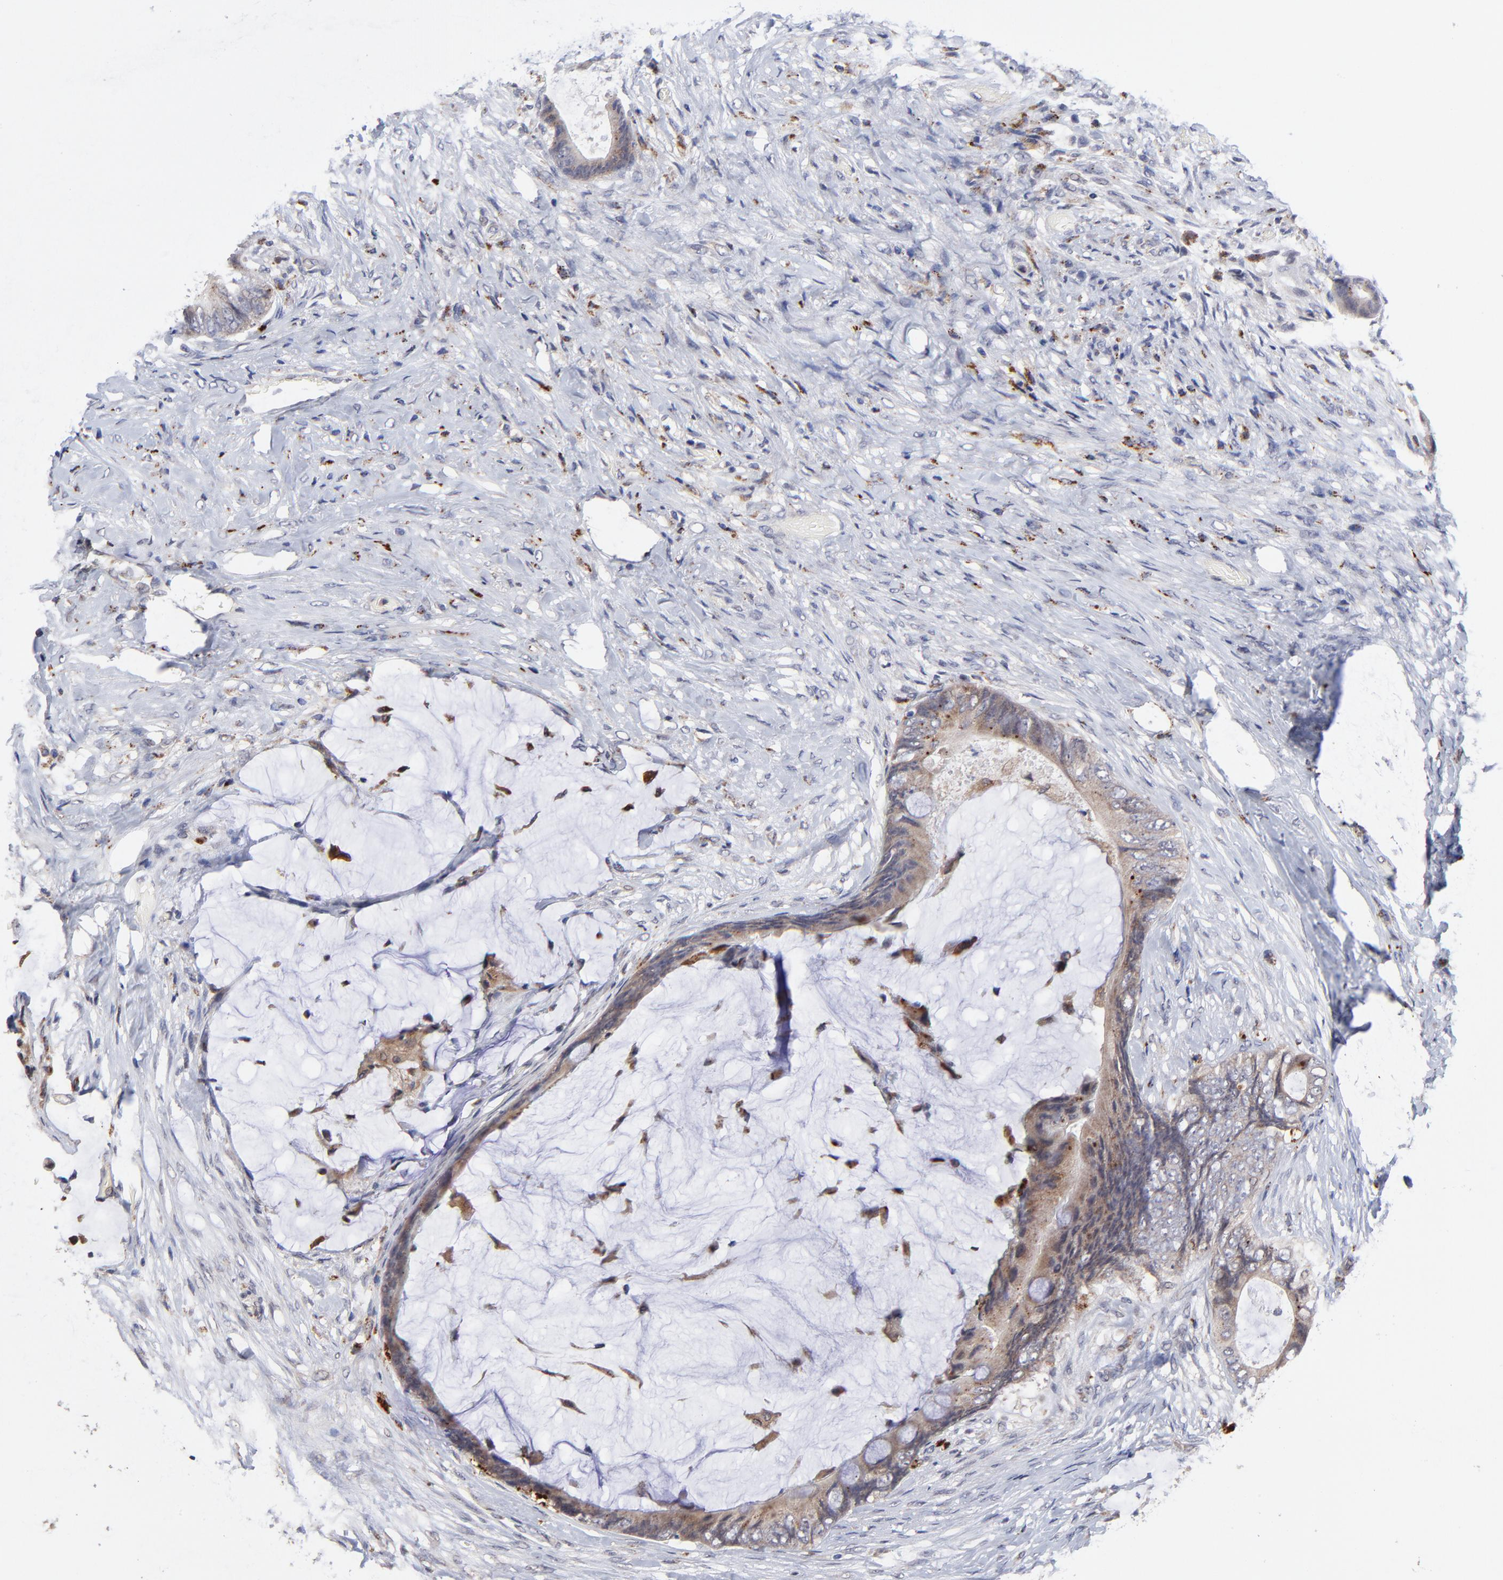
{"staining": {"intensity": "weak", "quantity": "25%-75%", "location": "cytoplasmic/membranous"}, "tissue": "colorectal cancer", "cell_type": "Tumor cells", "image_type": "cancer", "snomed": [{"axis": "morphology", "description": "Normal tissue, NOS"}, {"axis": "morphology", "description": "Adenocarcinoma, NOS"}, {"axis": "topography", "description": "Rectum"}, {"axis": "topography", "description": "Peripheral nerve tissue"}], "caption": "DAB (3,3'-diaminobenzidine) immunohistochemical staining of human colorectal cancer demonstrates weak cytoplasmic/membranous protein positivity in about 25%-75% of tumor cells. (DAB = brown stain, brightfield microscopy at high magnification).", "gene": "PDE4B", "patient": {"sex": "female", "age": 77}}